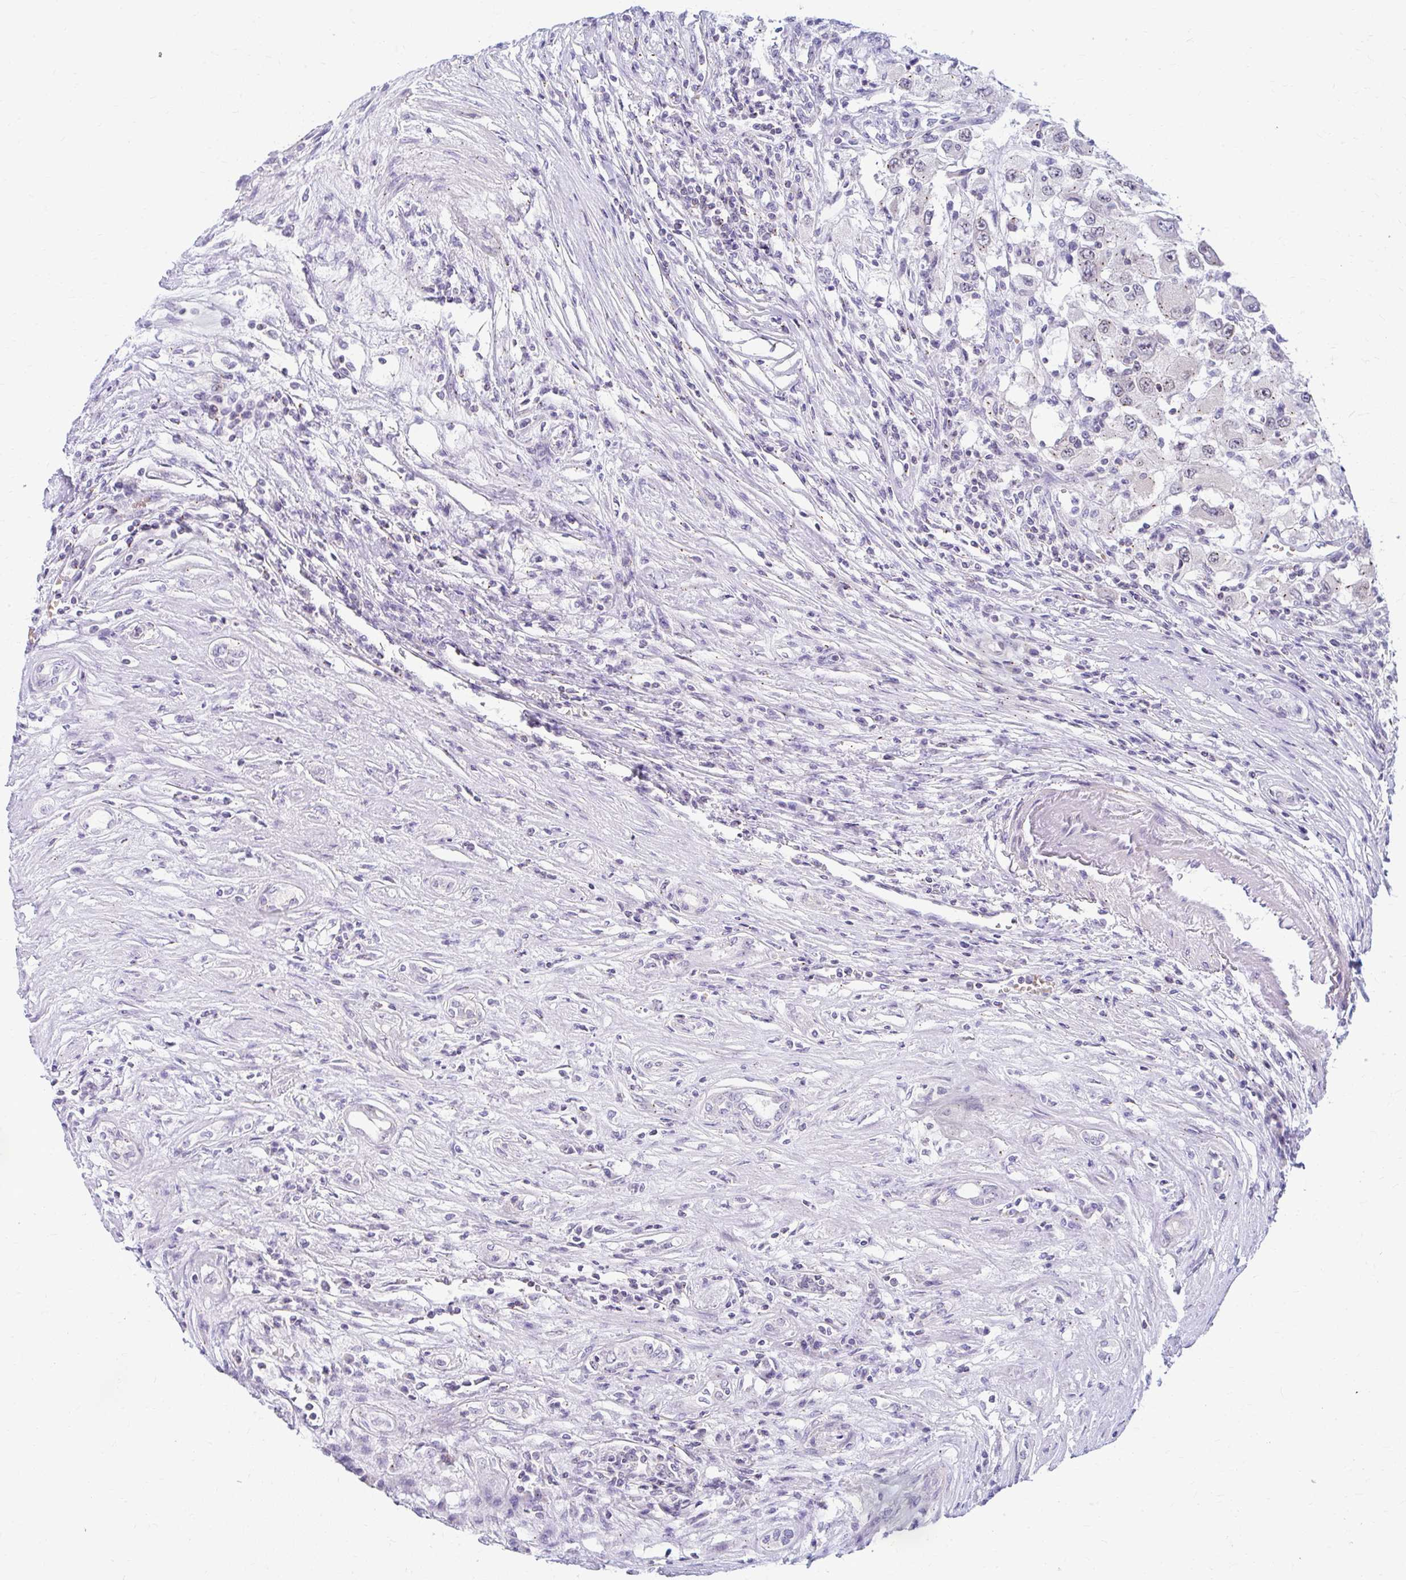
{"staining": {"intensity": "weak", "quantity": "<25%", "location": "cytoplasmic/membranous"}, "tissue": "renal cancer", "cell_type": "Tumor cells", "image_type": "cancer", "snomed": [{"axis": "morphology", "description": "Adenocarcinoma, NOS"}, {"axis": "topography", "description": "Kidney"}], "caption": "Human renal adenocarcinoma stained for a protein using IHC reveals no positivity in tumor cells.", "gene": "RADIL", "patient": {"sex": "female", "age": 67}}